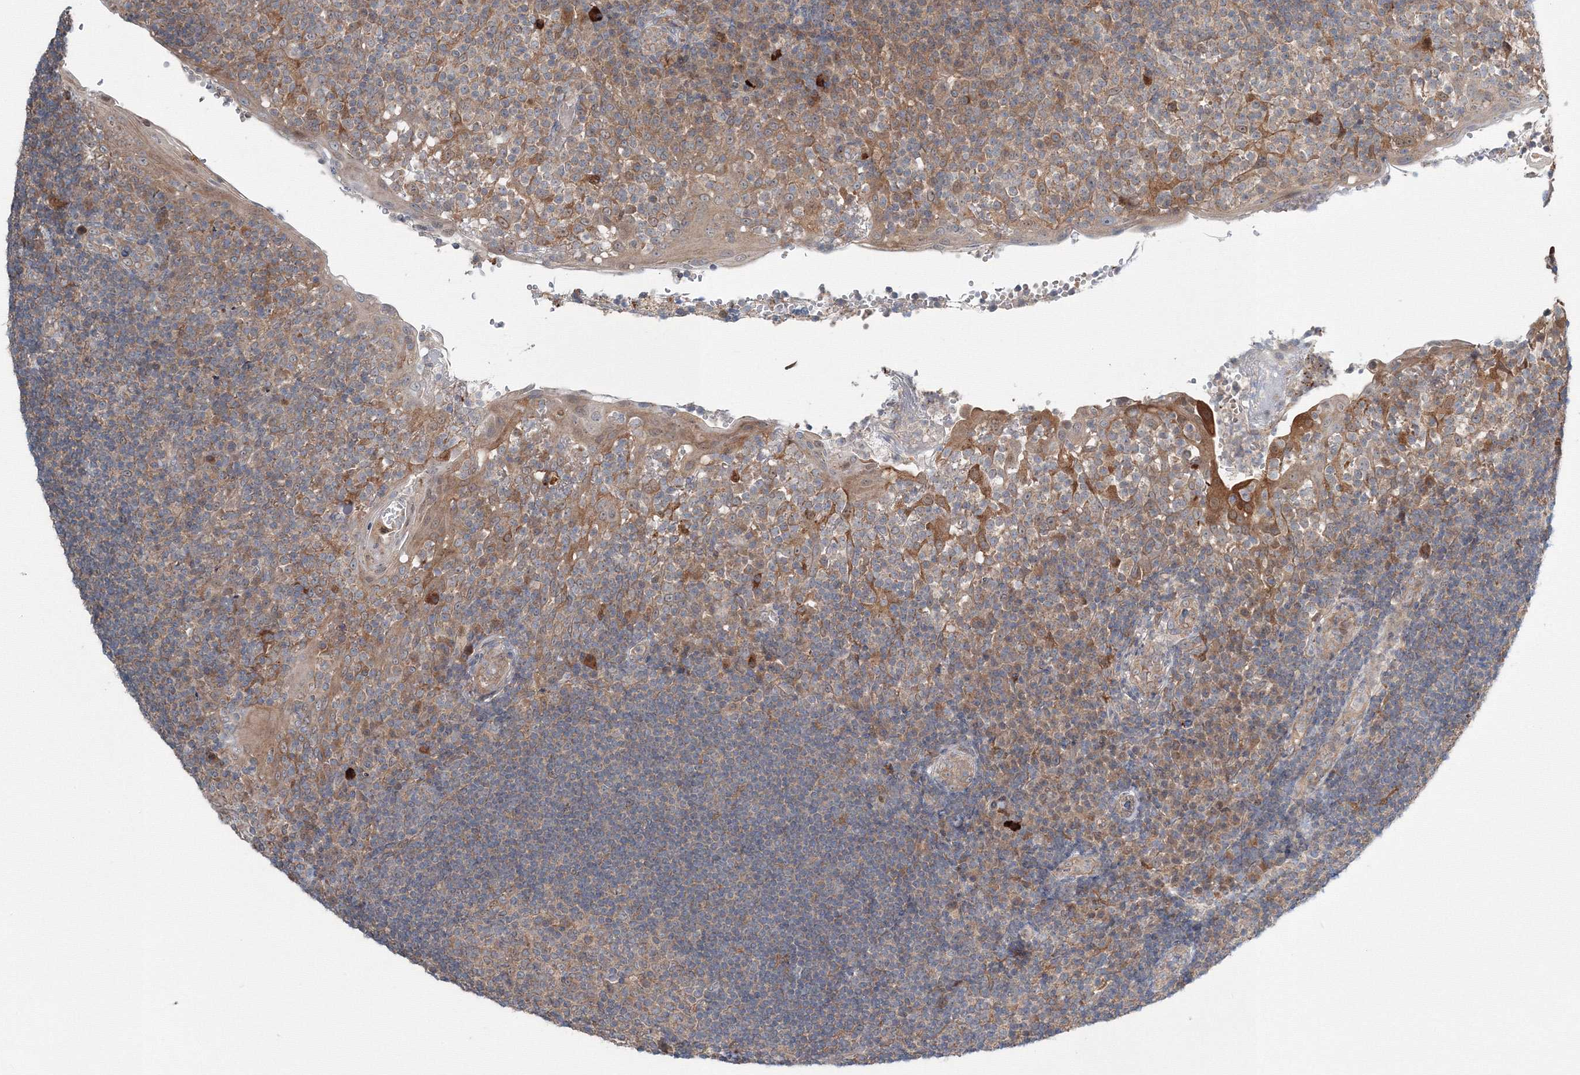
{"staining": {"intensity": "weak", "quantity": ">75%", "location": "cytoplasmic/membranous"}, "tissue": "tonsil", "cell_type": "Germinal center cells", "image_type": "normal", "snomed": [{"axis": "morphology", "description": "Normal tissue, NOS"}, {"axis": "topography", "description": "Tonsil"}], "caption": "Tonsil stained with IHC exhibits weak cytoplasmic/membranous expression in approximately >75% of germinal center cells.", "gene": "MKRN2", "patient": {"sex": "female", "age": 40}}